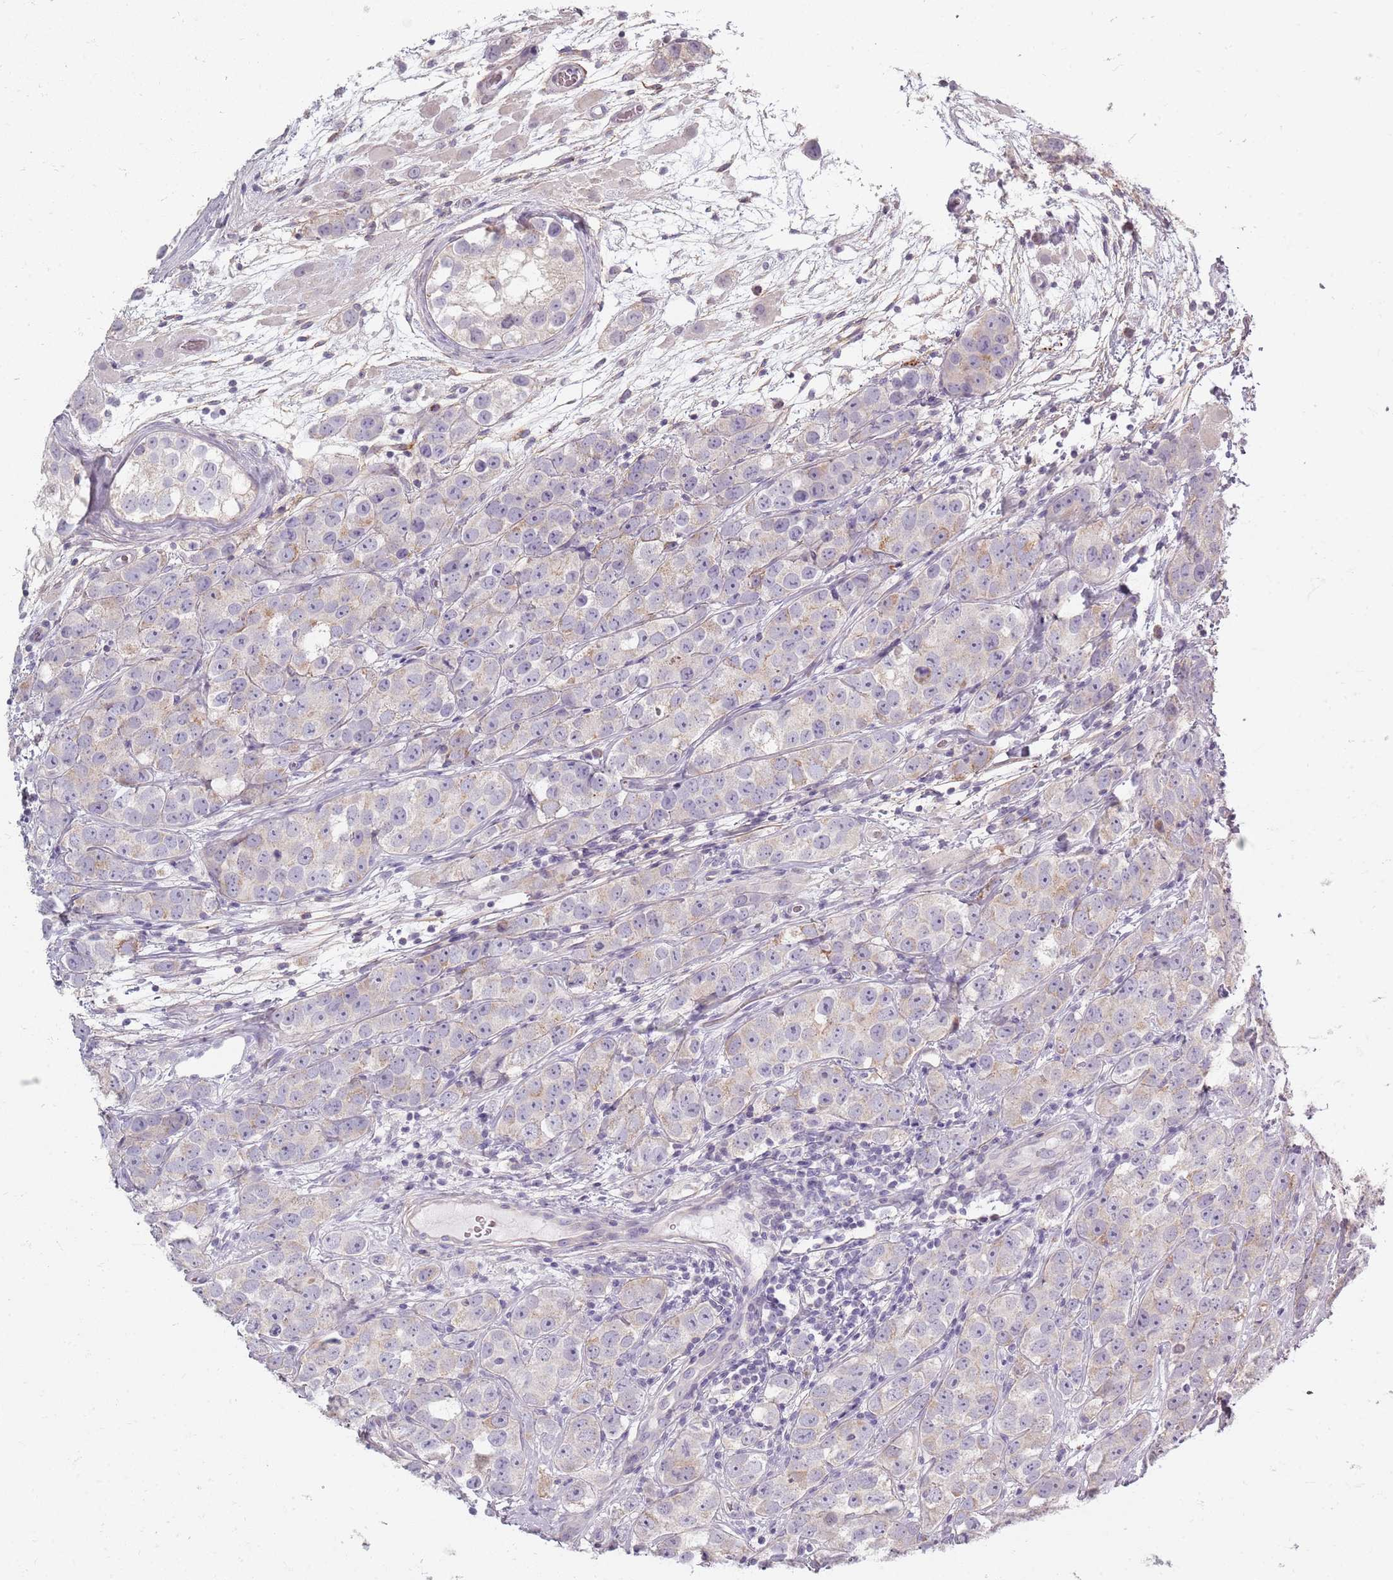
{"staining": {"intensity": "weak", "quantity": "<25%", "location": "cytoplasmic/membranous"}, "tissue": "testis cancer", "cell_type": "Tumor cells", "image_type": "cancer", "snomed": [{"axis": "morphology", "description": "Seminoma, NOS"}, {"axis": "topography", "description": "Testis"}], "caption": "This is an immunohistochemistry micrograph of human seminoma (testis). There is no positivity in tumor cells.", "gene": "SYNGR3", "patient": {"sex": "male", "age": 28}}